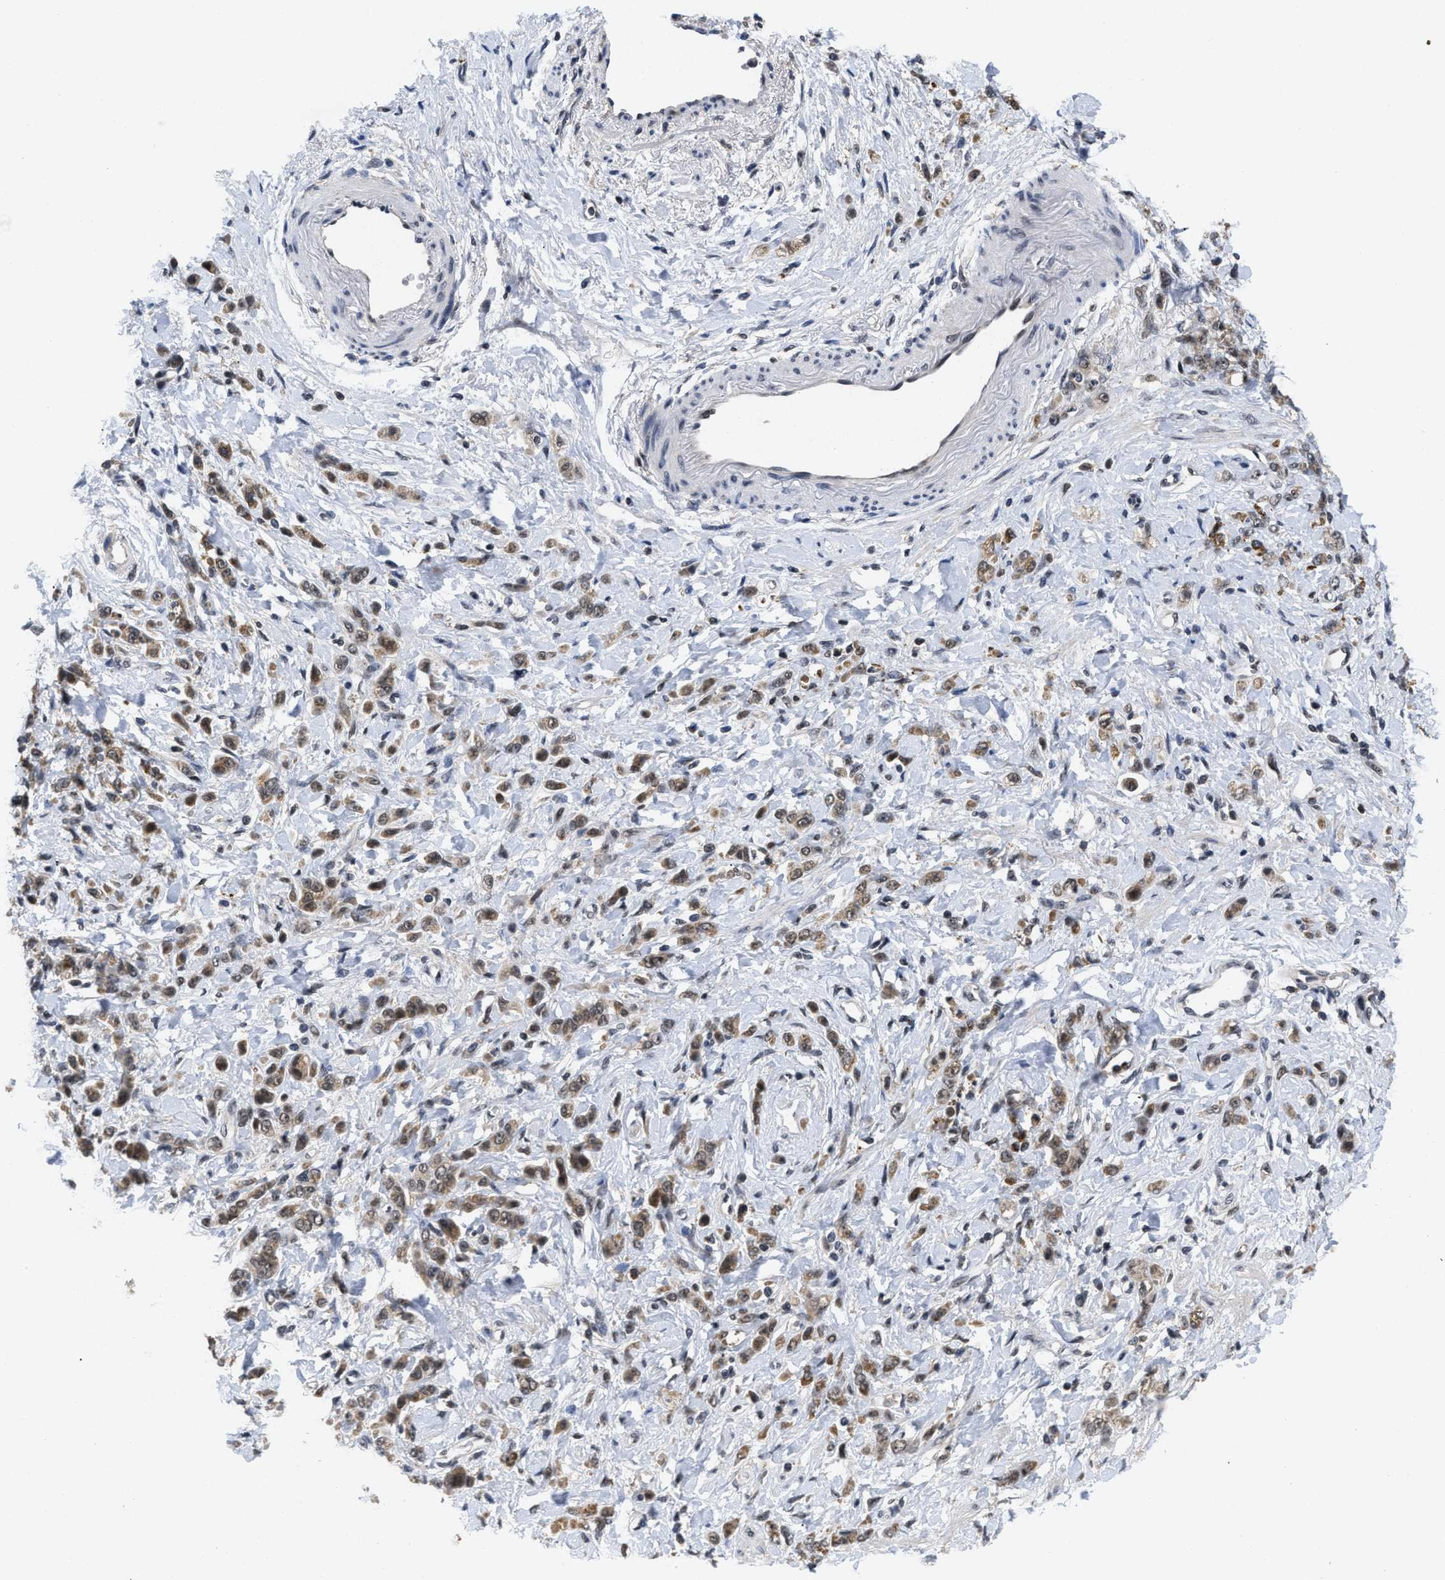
{"staining": {"intensity": "moderate", "quantity": ">75%", "location": "cytoplasmic/membranous,nuclear"}, "tissue": "stomach cancer", "cell_type": "Tumor cells", "image_type": "cancer", "snomed": [{"axis": "morphology", "description": "Normal tissue, NOS"}, {"axis": "morphology", "description": "Adenocarcinoma, NOS"}, {"axis": "topography", "description": "Stomach"}], "caption": "Tumor cells show moderate cytoplasmic/membranous and nuclear expression in approximately >75% of cells in stomach adenocarcinoma.", "gene": "ZNF346", "patient": {"sex": "male", "age": 82}}